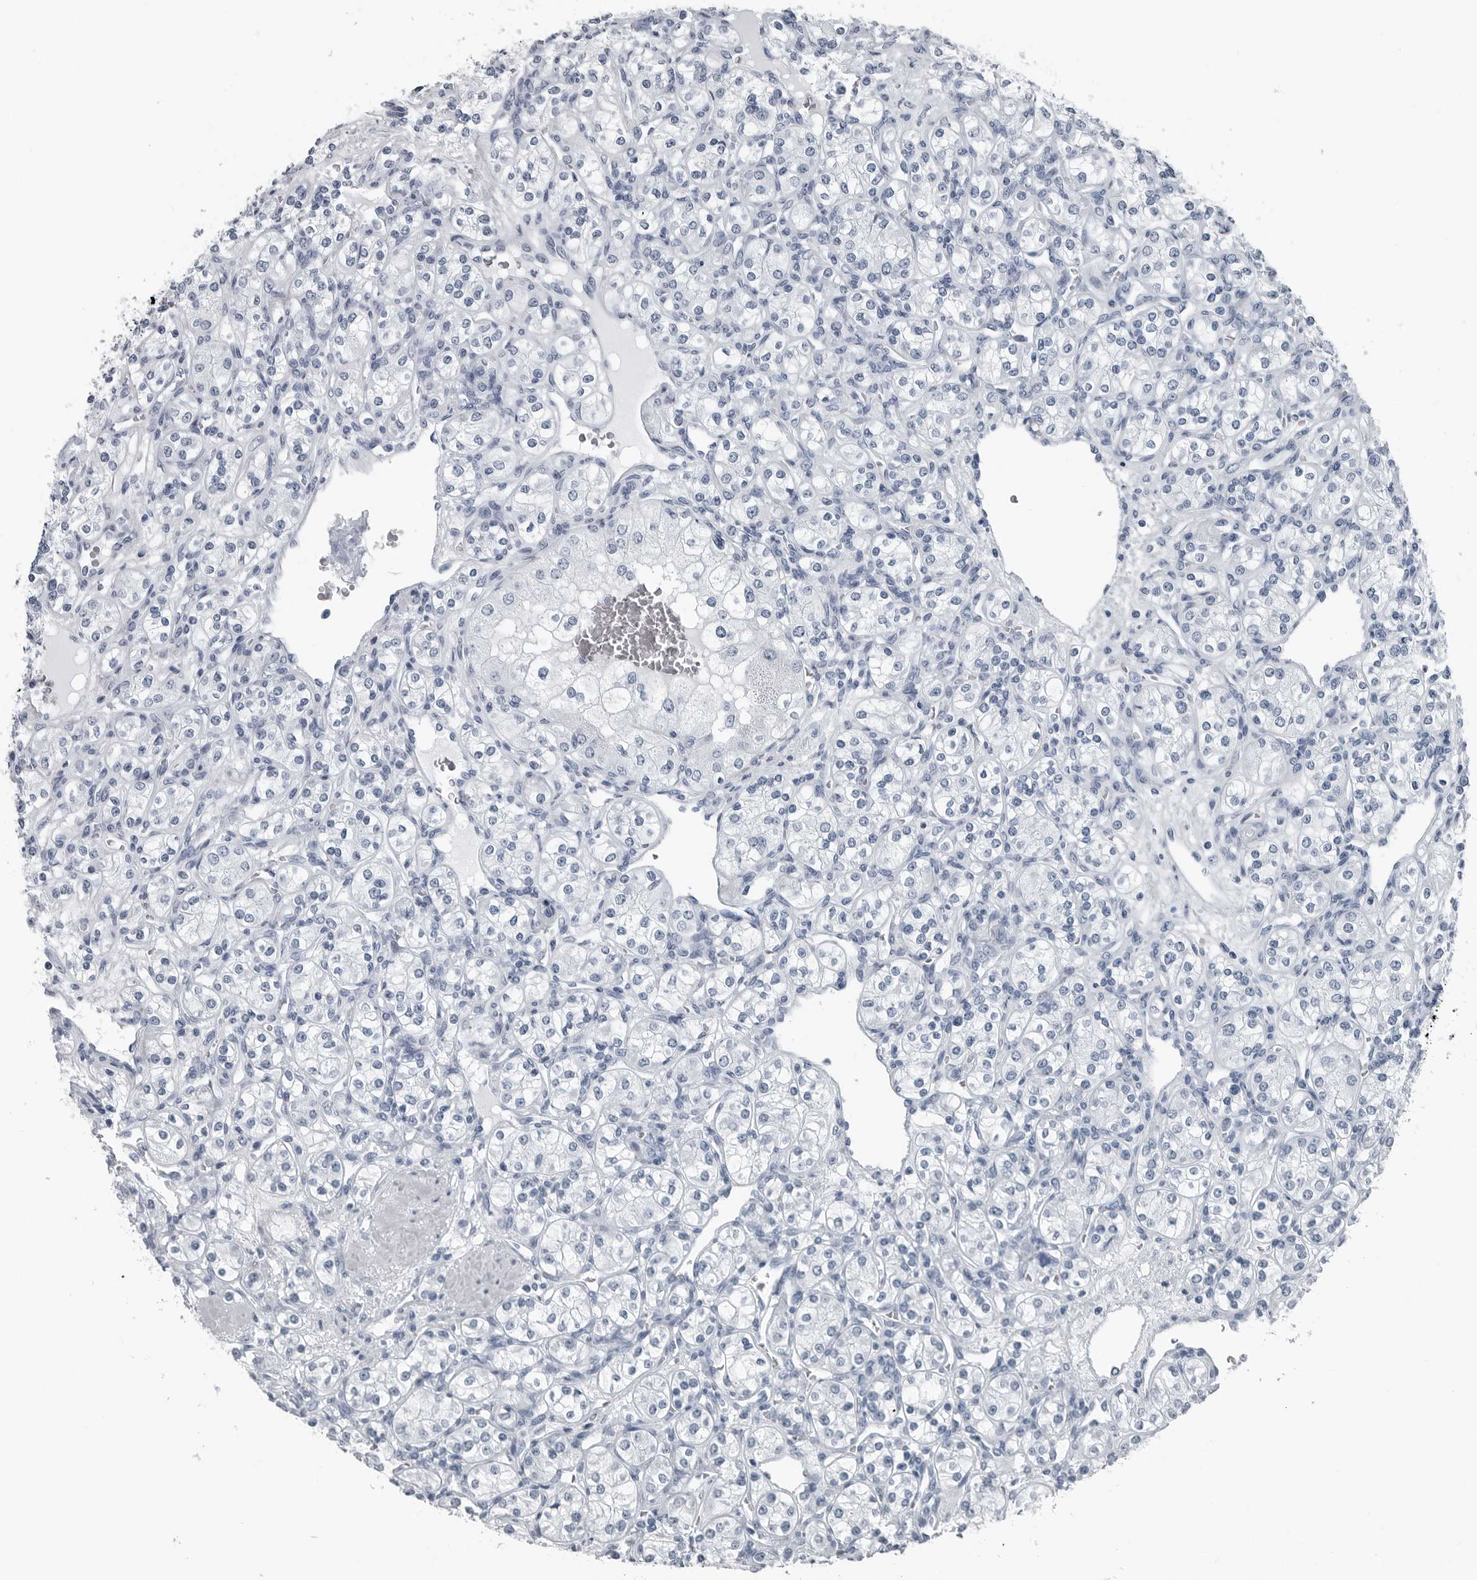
{"staining": {"intensity": "negative", "quantity": "none", "location": "none"}, "tissue": "renal cancer", "cell_type": "Tumor cells", "image_type": "cancer", "snomed": [{"axis": "morphology", "description": "Adenocarcinoma, NOS"}, {"axis": "topography", "description": "Kidney"}], "caption": "Photomicrograph shows no significant protein positivity in tumor cells of adenocarcinoma (renal).", "gene": "SPINK1", "patient": {"sex": "male", "age": 77}}